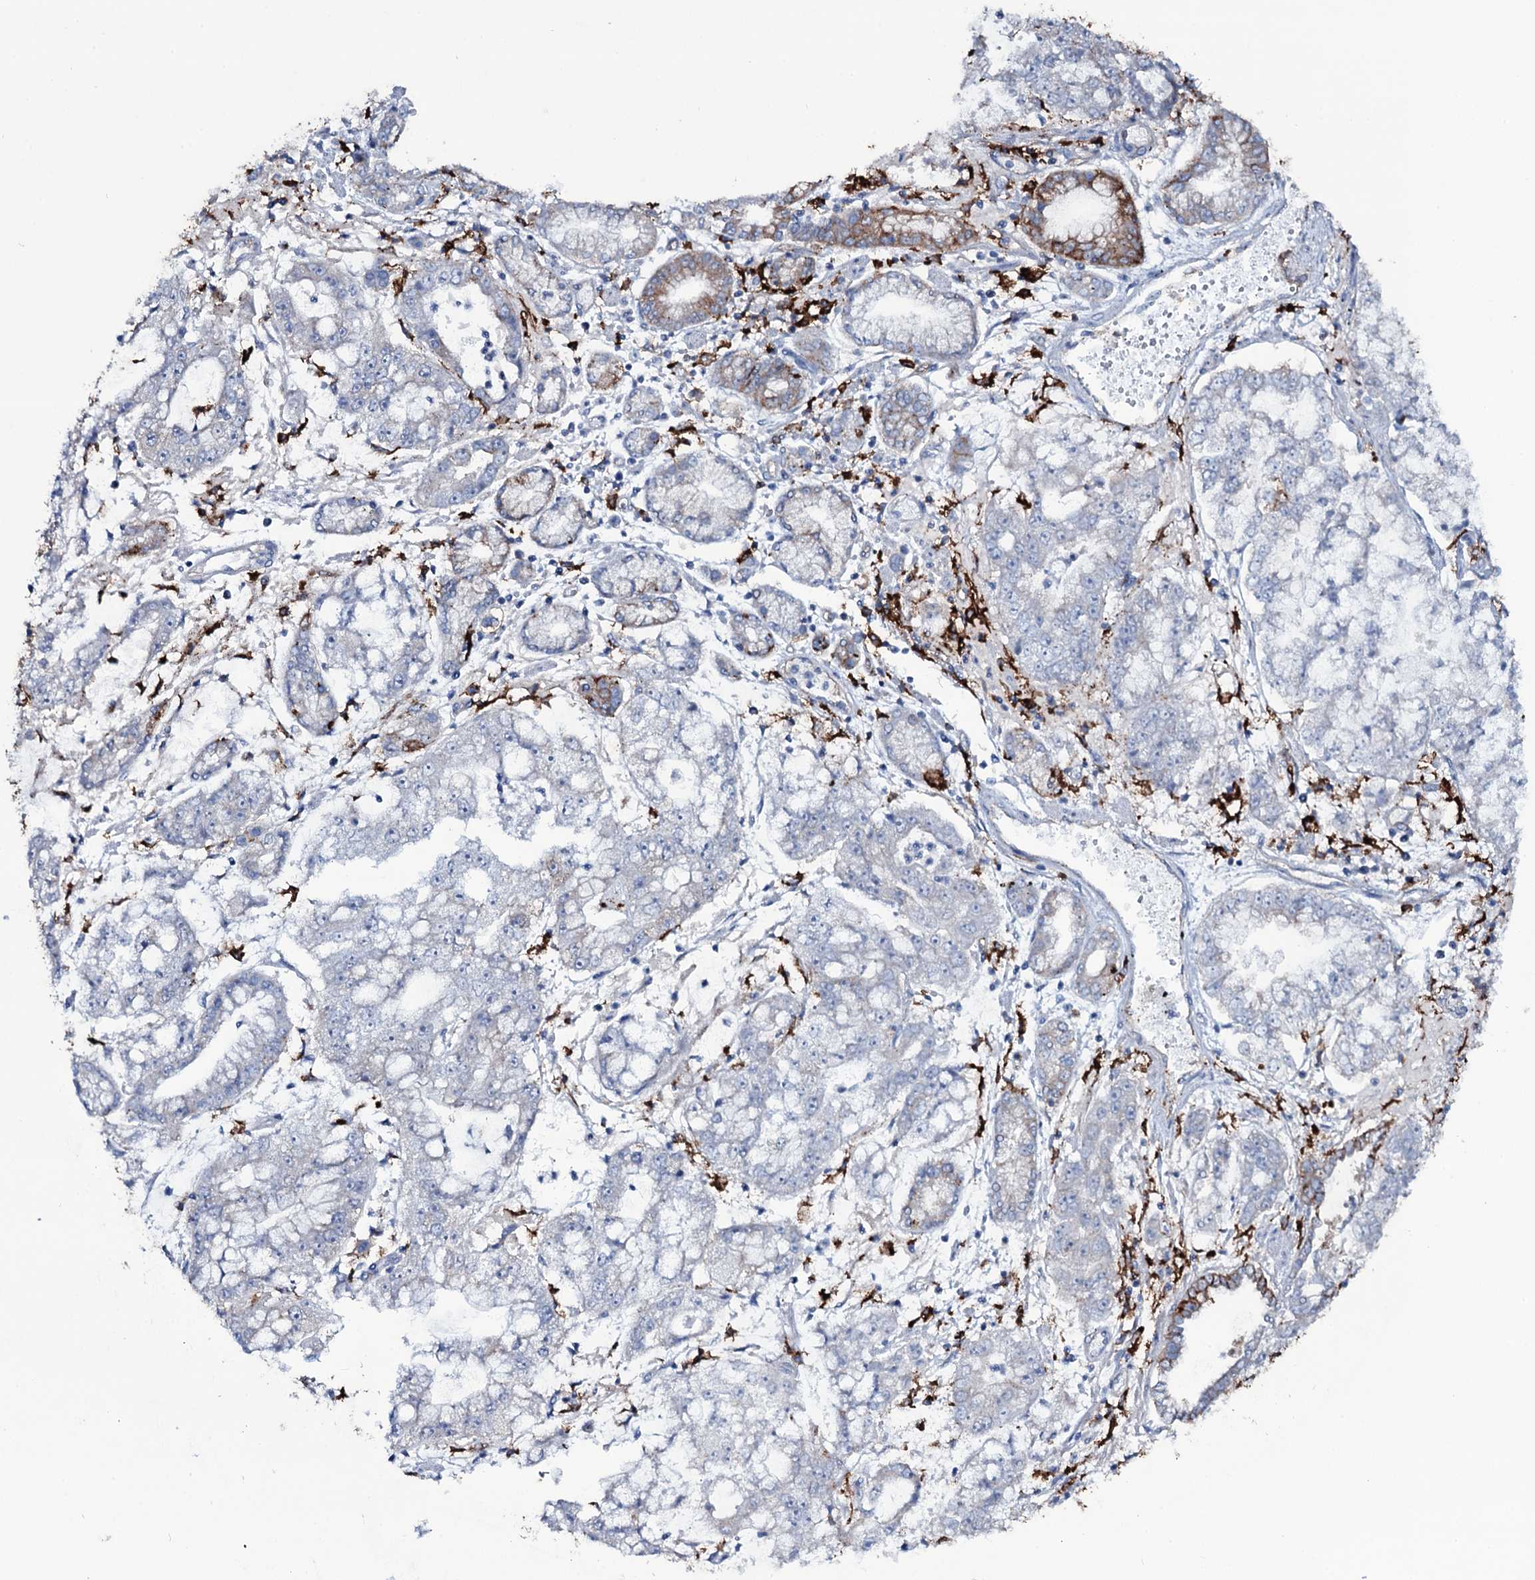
{"staining": {"intensity": "negative", "quantity": "none", "location": "none"}, "tissue": "stomach cancer", "cell_type": "Tumor cells", "image_type": "cancer", "snomed": [{"axis": "morphology", "description": "Adenocarcinoma, NOS"}, {"axis": "topography", "description": "Stomach"}], "caption": "Immunohistochemical staining of human stomach cancer (adenocarcinoma) reveals no significant expression in tumor cells. (DAB immunohistochemistry (IHC) visualized using brightfield microscopy, high magnification).", "gene": "OSBPL2", "patient": {"sex": "male", "age": 76}}